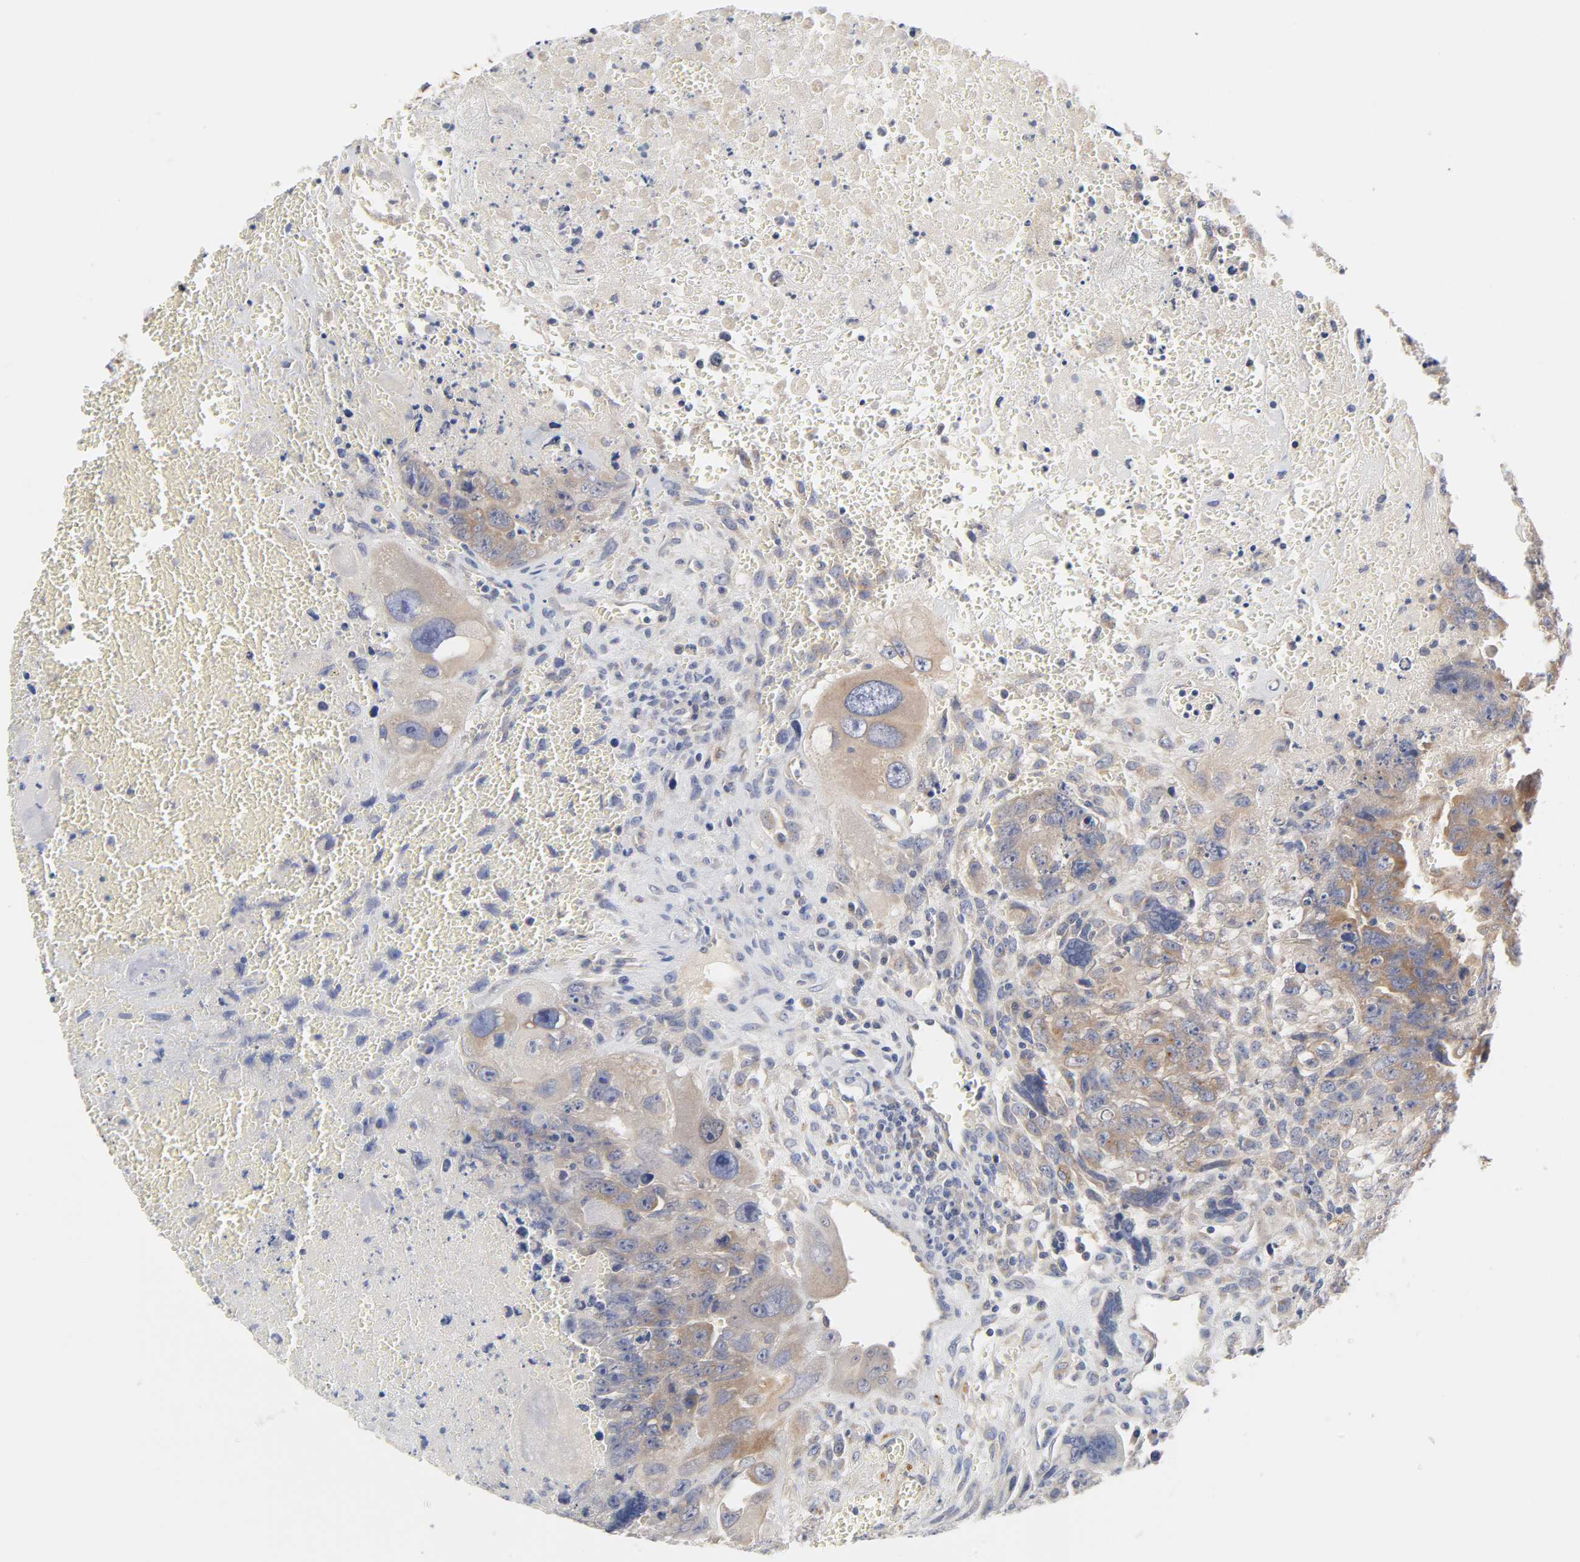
{"staining": {"intensity": "moderate", "quantity": ">75%", "location": "cytoplasmic/membranous"}, "tissue": "testis cancer", "cell_type": "Tumor cells", "image_type": "cancer", "snomed": [{"axis": "morphology", "description": "Carcinoma, Embryonal, NOS"}, {"axis": "topography", "description": "Testis"}], "caption": "Brown immunohistochemical staining in embryonal carcinoma (testis) shows moderate cytoplasmic/membranous positivity in about >75% of tumor cells. The staining is performed using DAB (3,3'-diaminobenzidine) brown chromogen to label protein expression. The nuclei are counter-stained blue using hematoxylin.", "gene": "C17orf75", "patient": {"sex": "male", "age": 28}}